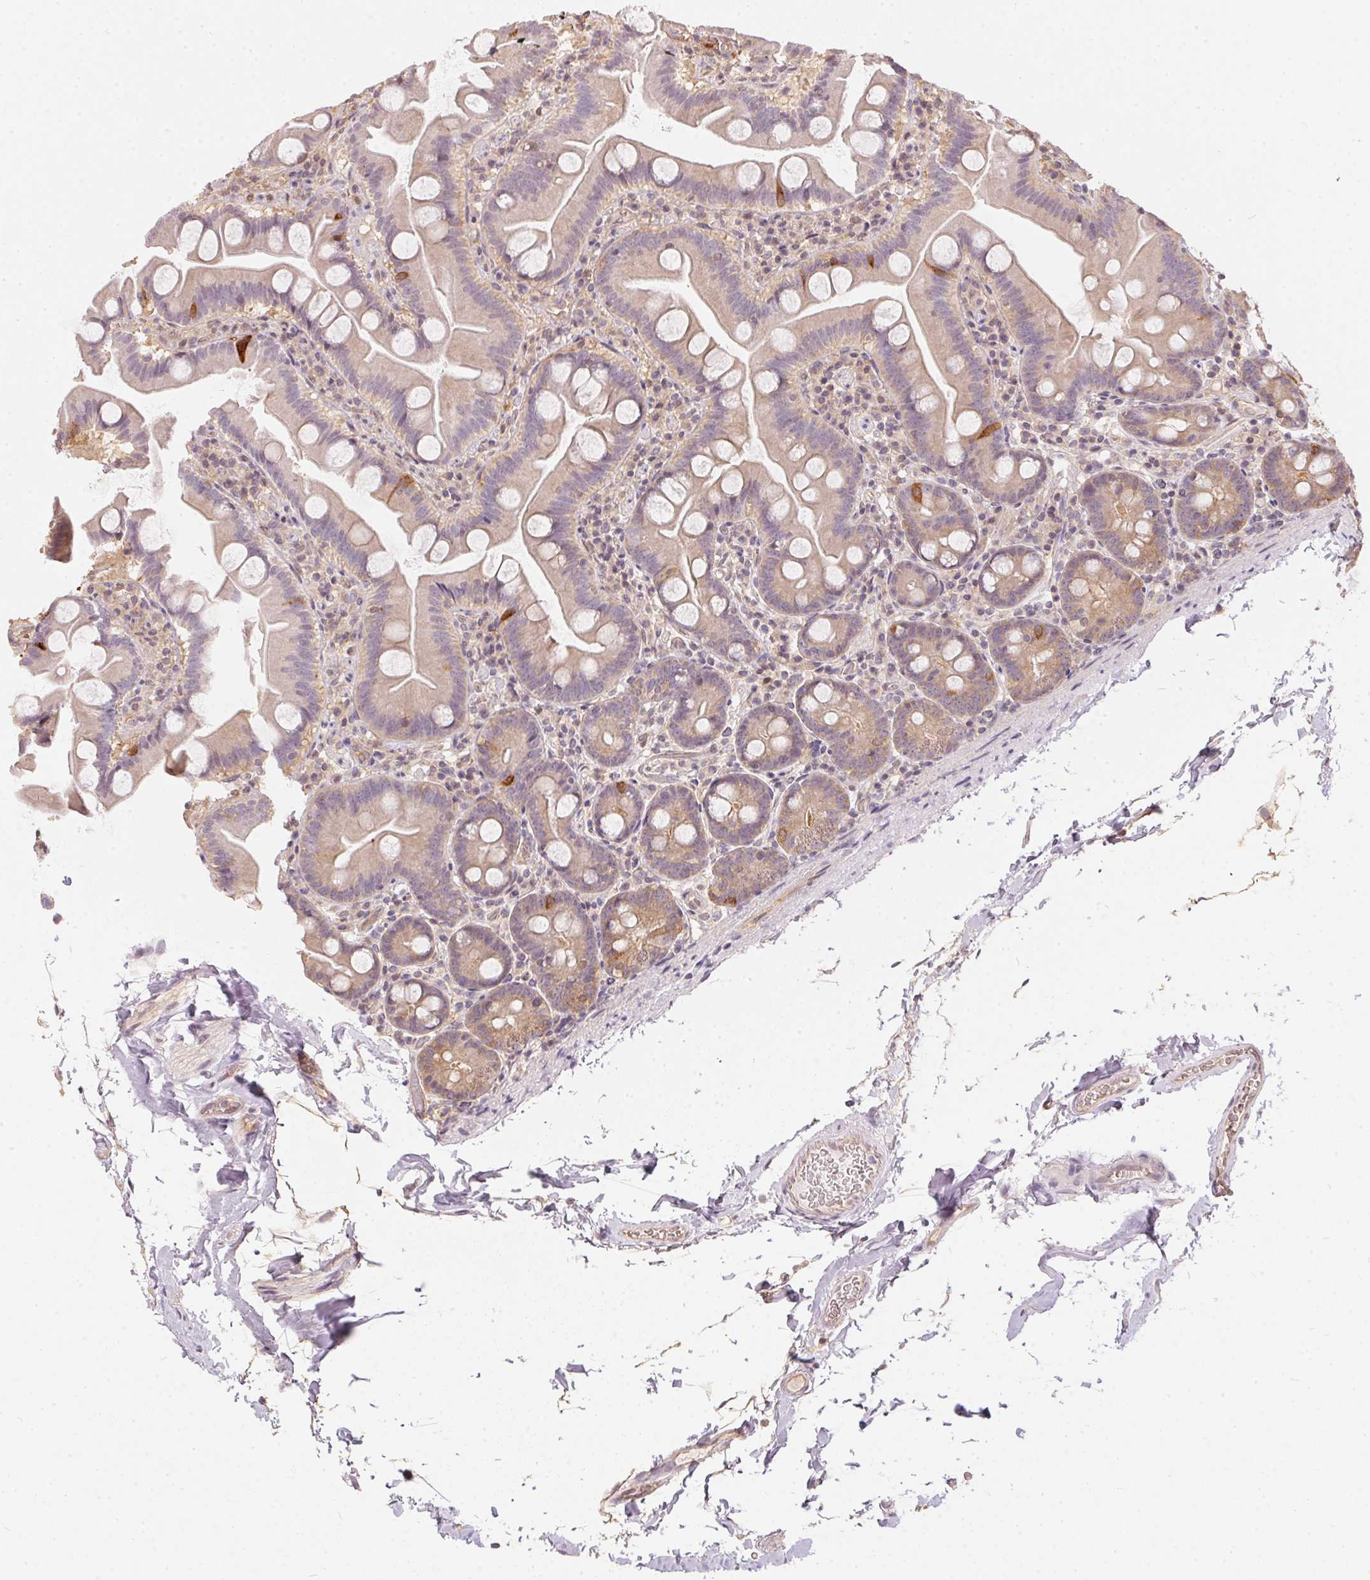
{"staining": {"intensity": "moderate", "quantity": "<25%", "location": "cytoplasmic/membranous"}, "tissue": "small intestine", "cell_type": "Glandular cells", "image_type": "normal", "snomed": [{"axis": "morphology", "description": "Normal tissue, NOS"}, {"axis": "topography", "description": "Small intestine"}], "caption": "Normal small intestine exhibits moderate cytoplasmic/membranous staining in approximately <25% of glandular cells, visualized by immunohistochemistry.", "gene": "BLMH", "patient": {"sex": "female", "age": 68}}